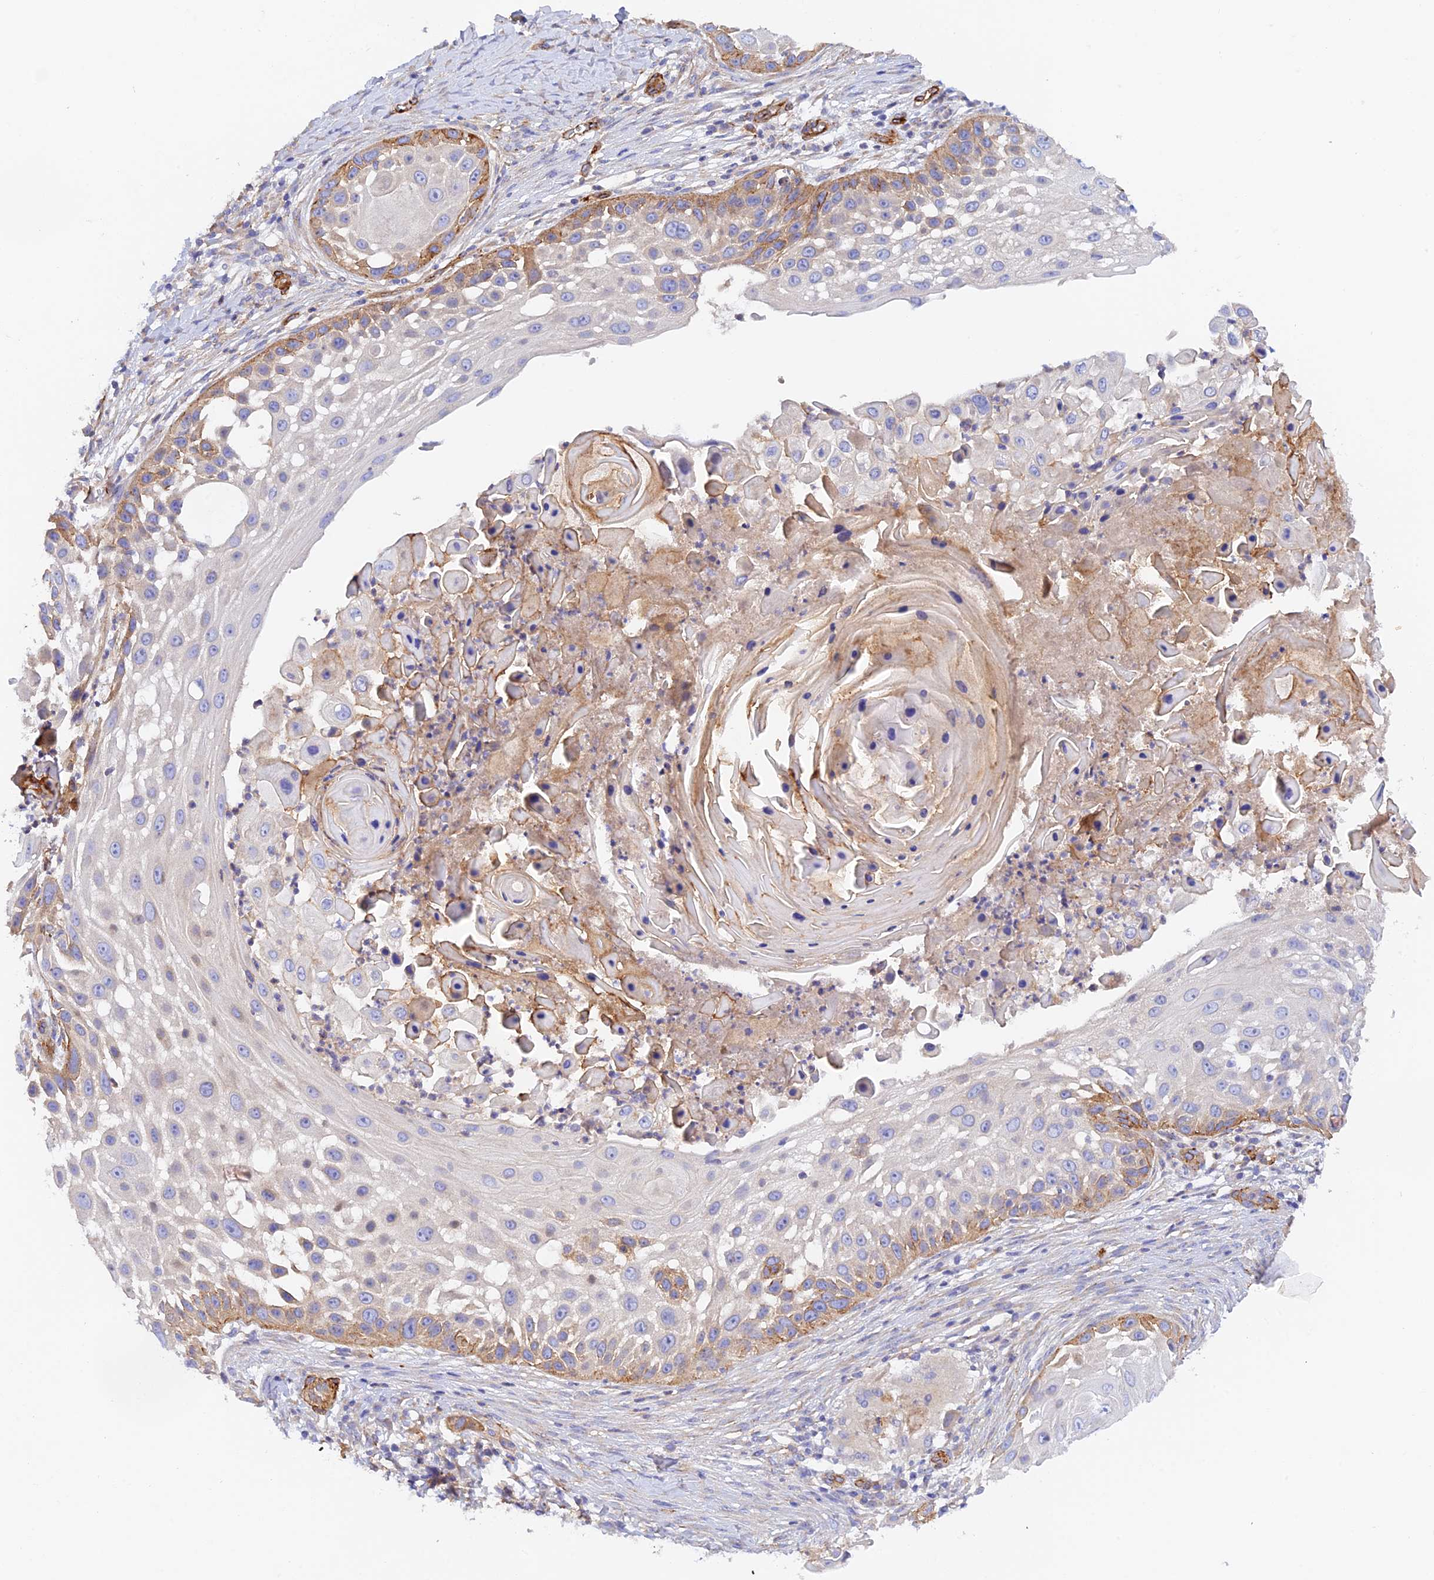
{"staining": {"intensity": "moderate", "quantity": "25%-75%", "location": "cytoplasmic/membranous"}, "tissue": "skin cancer", "cell_type": "Tumor cells", "image_type": "cancer", "snomed": [{"axis": "morphology", "description": "Squamous cell carcinoma, NOS"}, {"axis": "topography", "description": "Skin"}], "caption": "Tumor cells display medium levels of moderate cytoplasmic/membranous positivity in approximately 25%-75% of cells in skin cancer (squamous cell carcinoma). (Brightfield microscopy of DAB IHC at high magnification).", "gene": "MYO9A", "patient": {"sex": "female", "age": 44}}